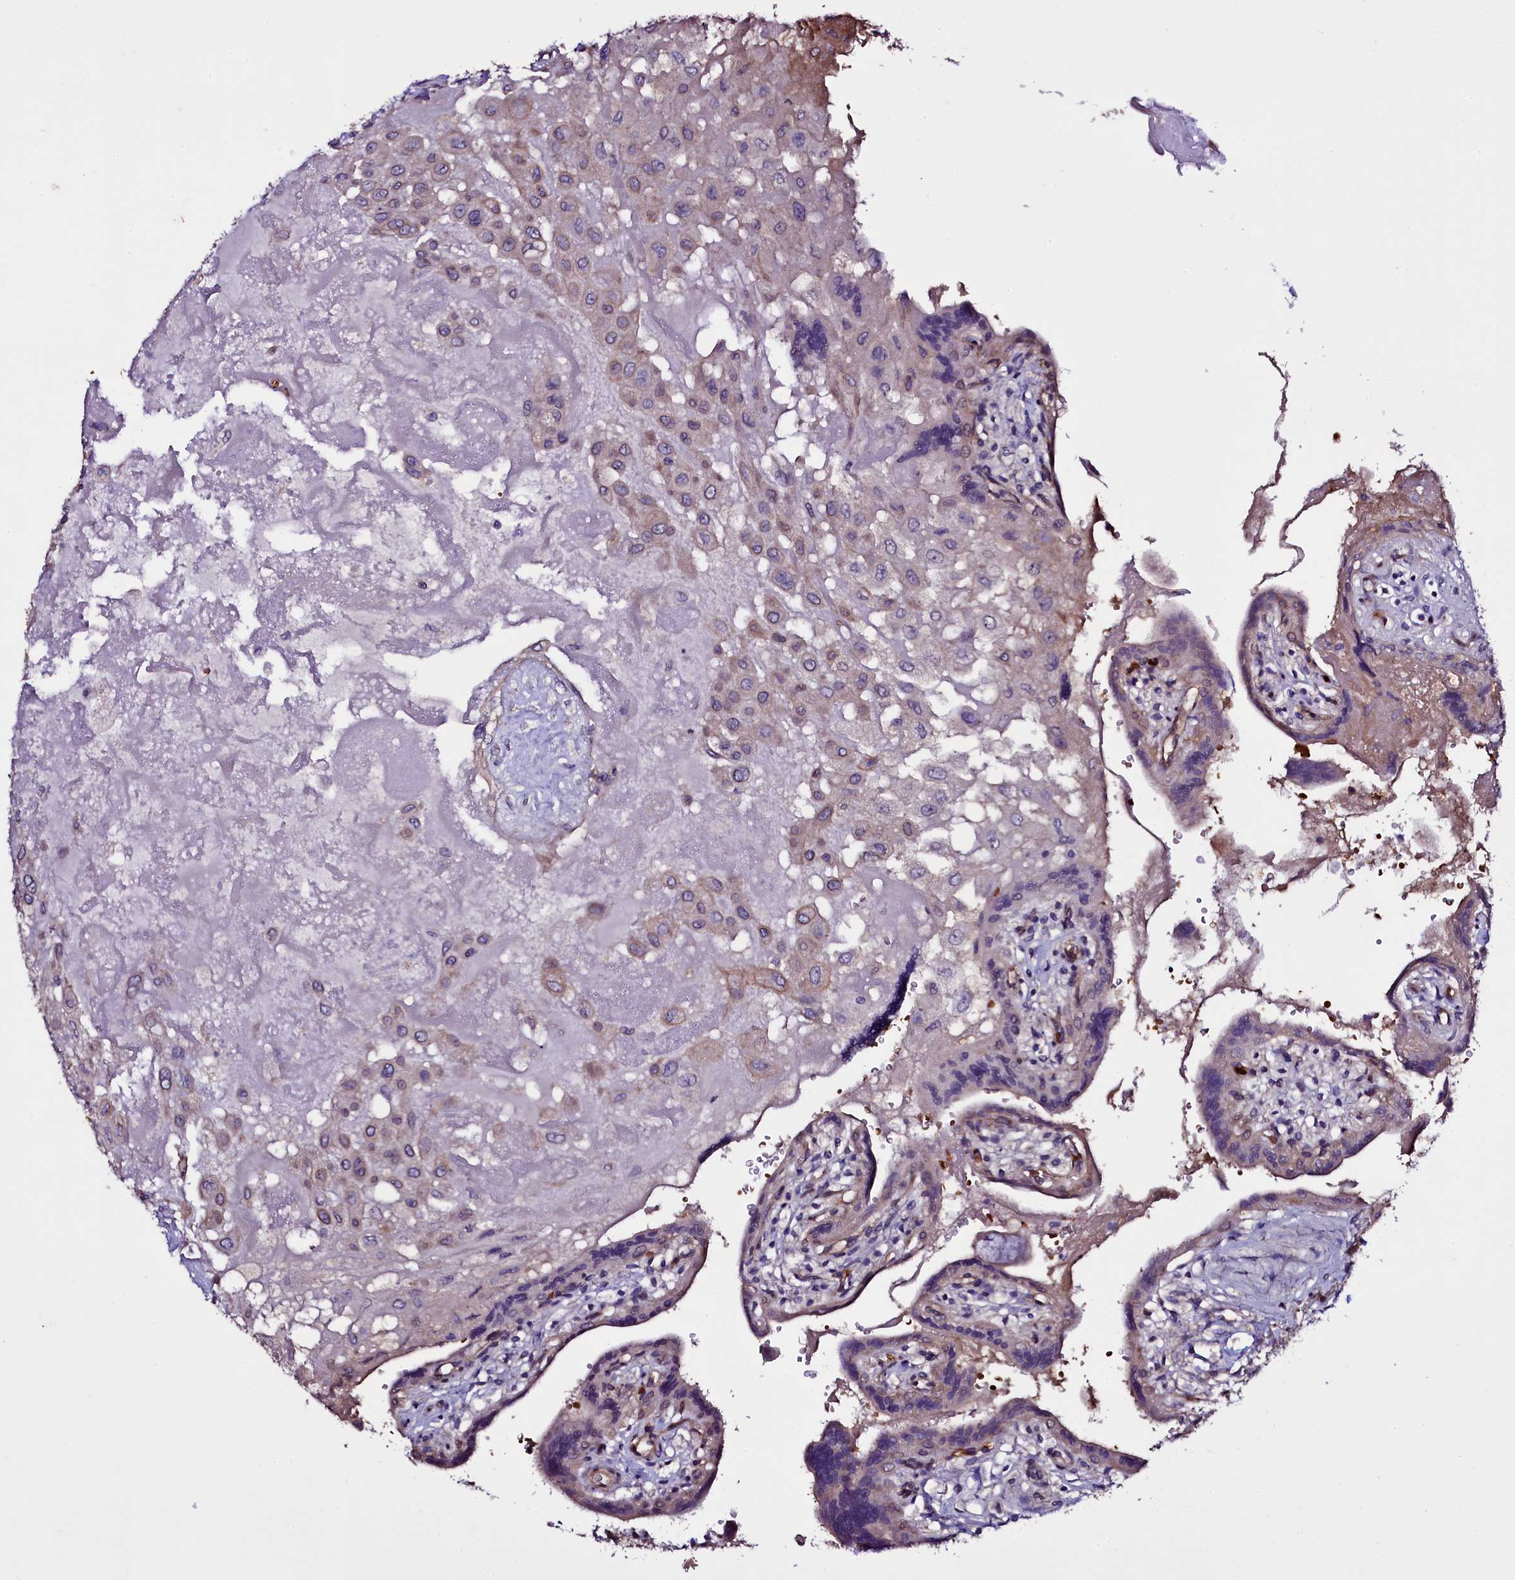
{"staining": {"intensity": "weak", "quantity": ">75%", "location": "cytoplasmic/membranous"}, "tissue": "placenta", "cell_type": "Decidual cells", "image_type": "normal", "snomed": [{"axis": "morphology", "description": "Normal tissue, NOS"}, {"axis": "topography", "description": "Placenta"}], "caption": "Benign placenta displays weak cytoplasmic/membranous positivity in about >75% of decidual cells, visualized by immunohistochemistry. (IHC, brightfield microscopy, high magnification).", "gene": "MEX3C", "patient": {"sex": "female", "age": 37}}